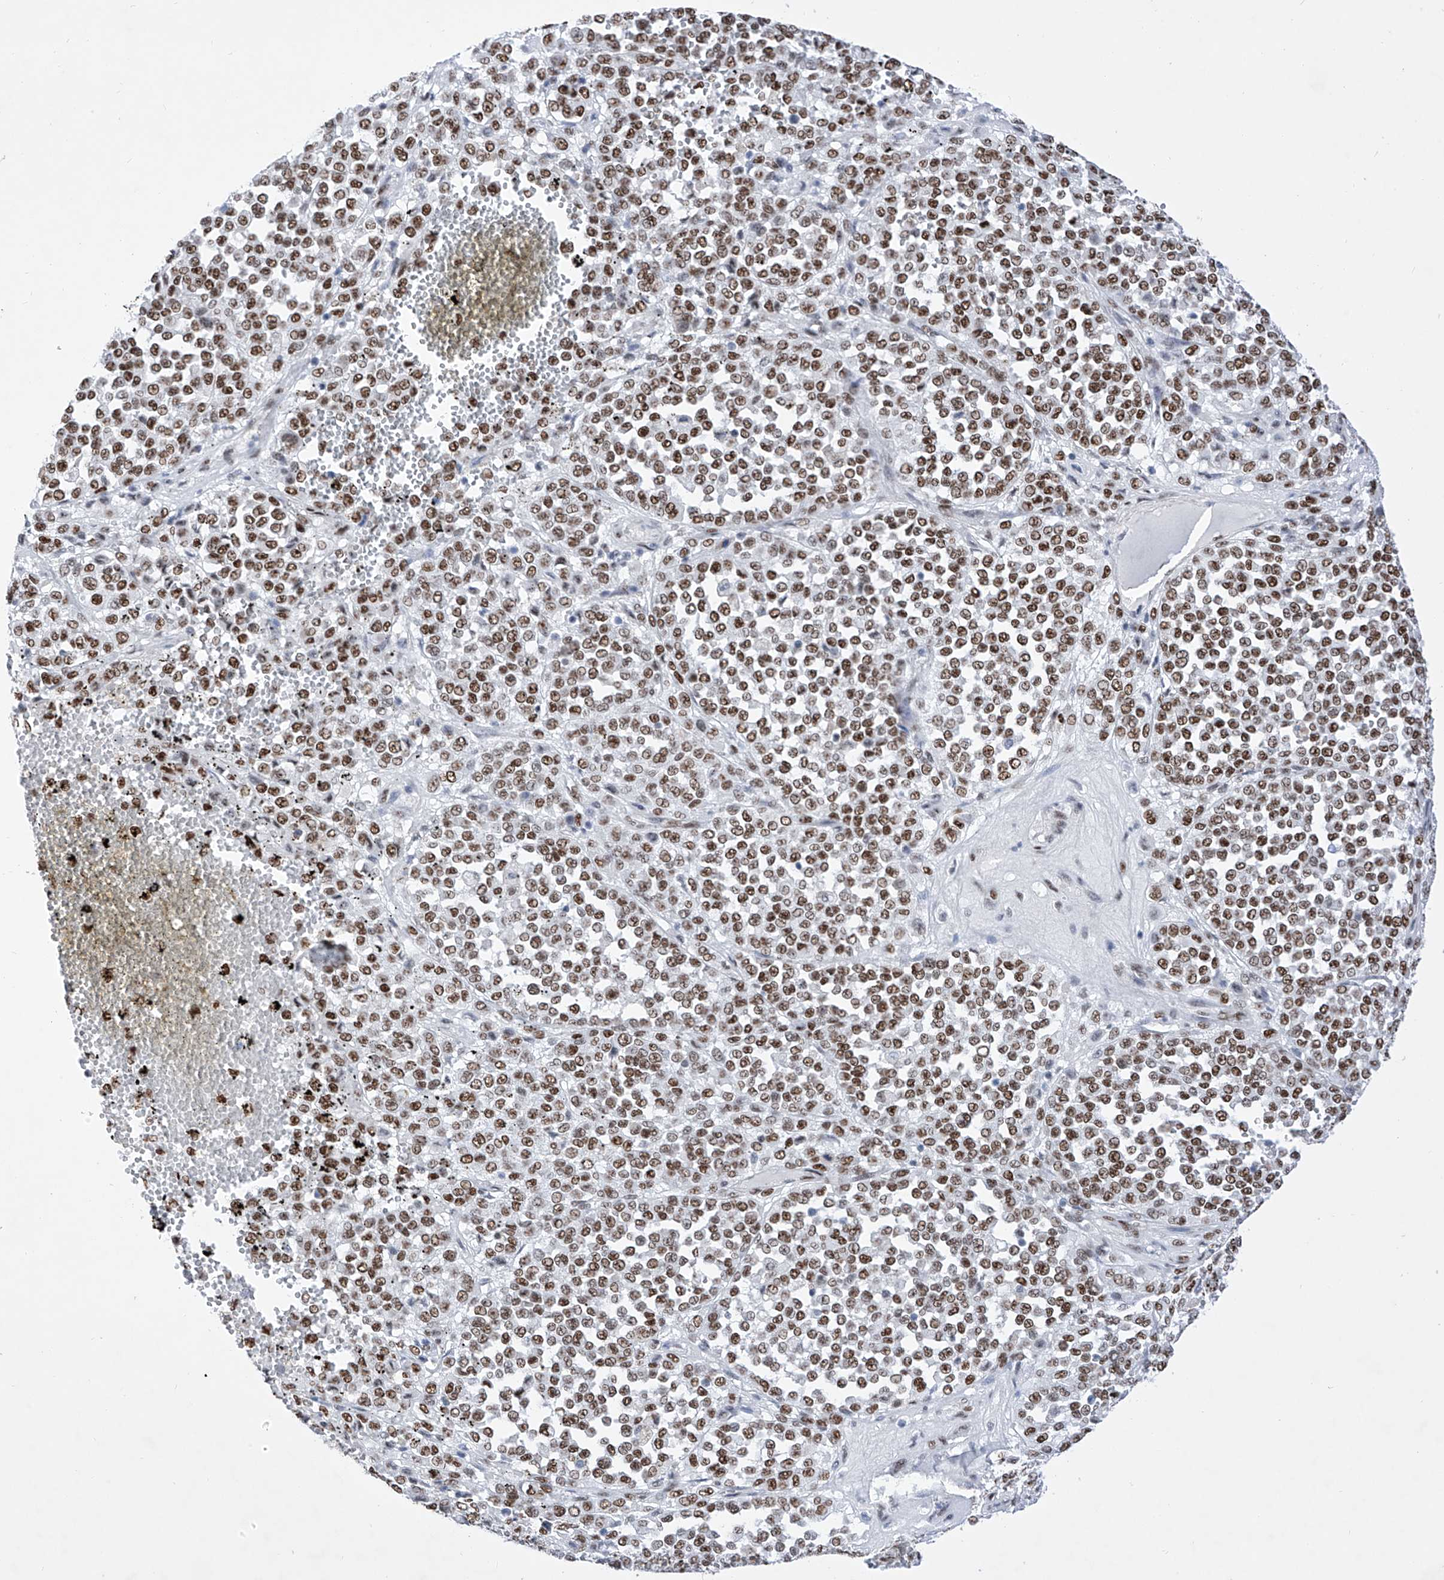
{"staining": {"intensity": "strong", "quantity": ">75%", "location": "nuclear"}, "tissue": "melanoma", "cell_type": "Tumor cells", "image_type": "cancer", "snomed": [{"axis": "morphology", "description": "Malignant melanoma, Metastatic site"}, {"axis": "topography", "description": "Pancreas"}], "caption": "This micrograph shows malignant melanoma (metastatic site) stained with IHC to label a protein in brown. The nuclear of tumor cells show strong positivity for the protein. Nuclei are counter-stained blue.", "gene": "ATN1", "patient": {"sex": "female", "age": 30}}